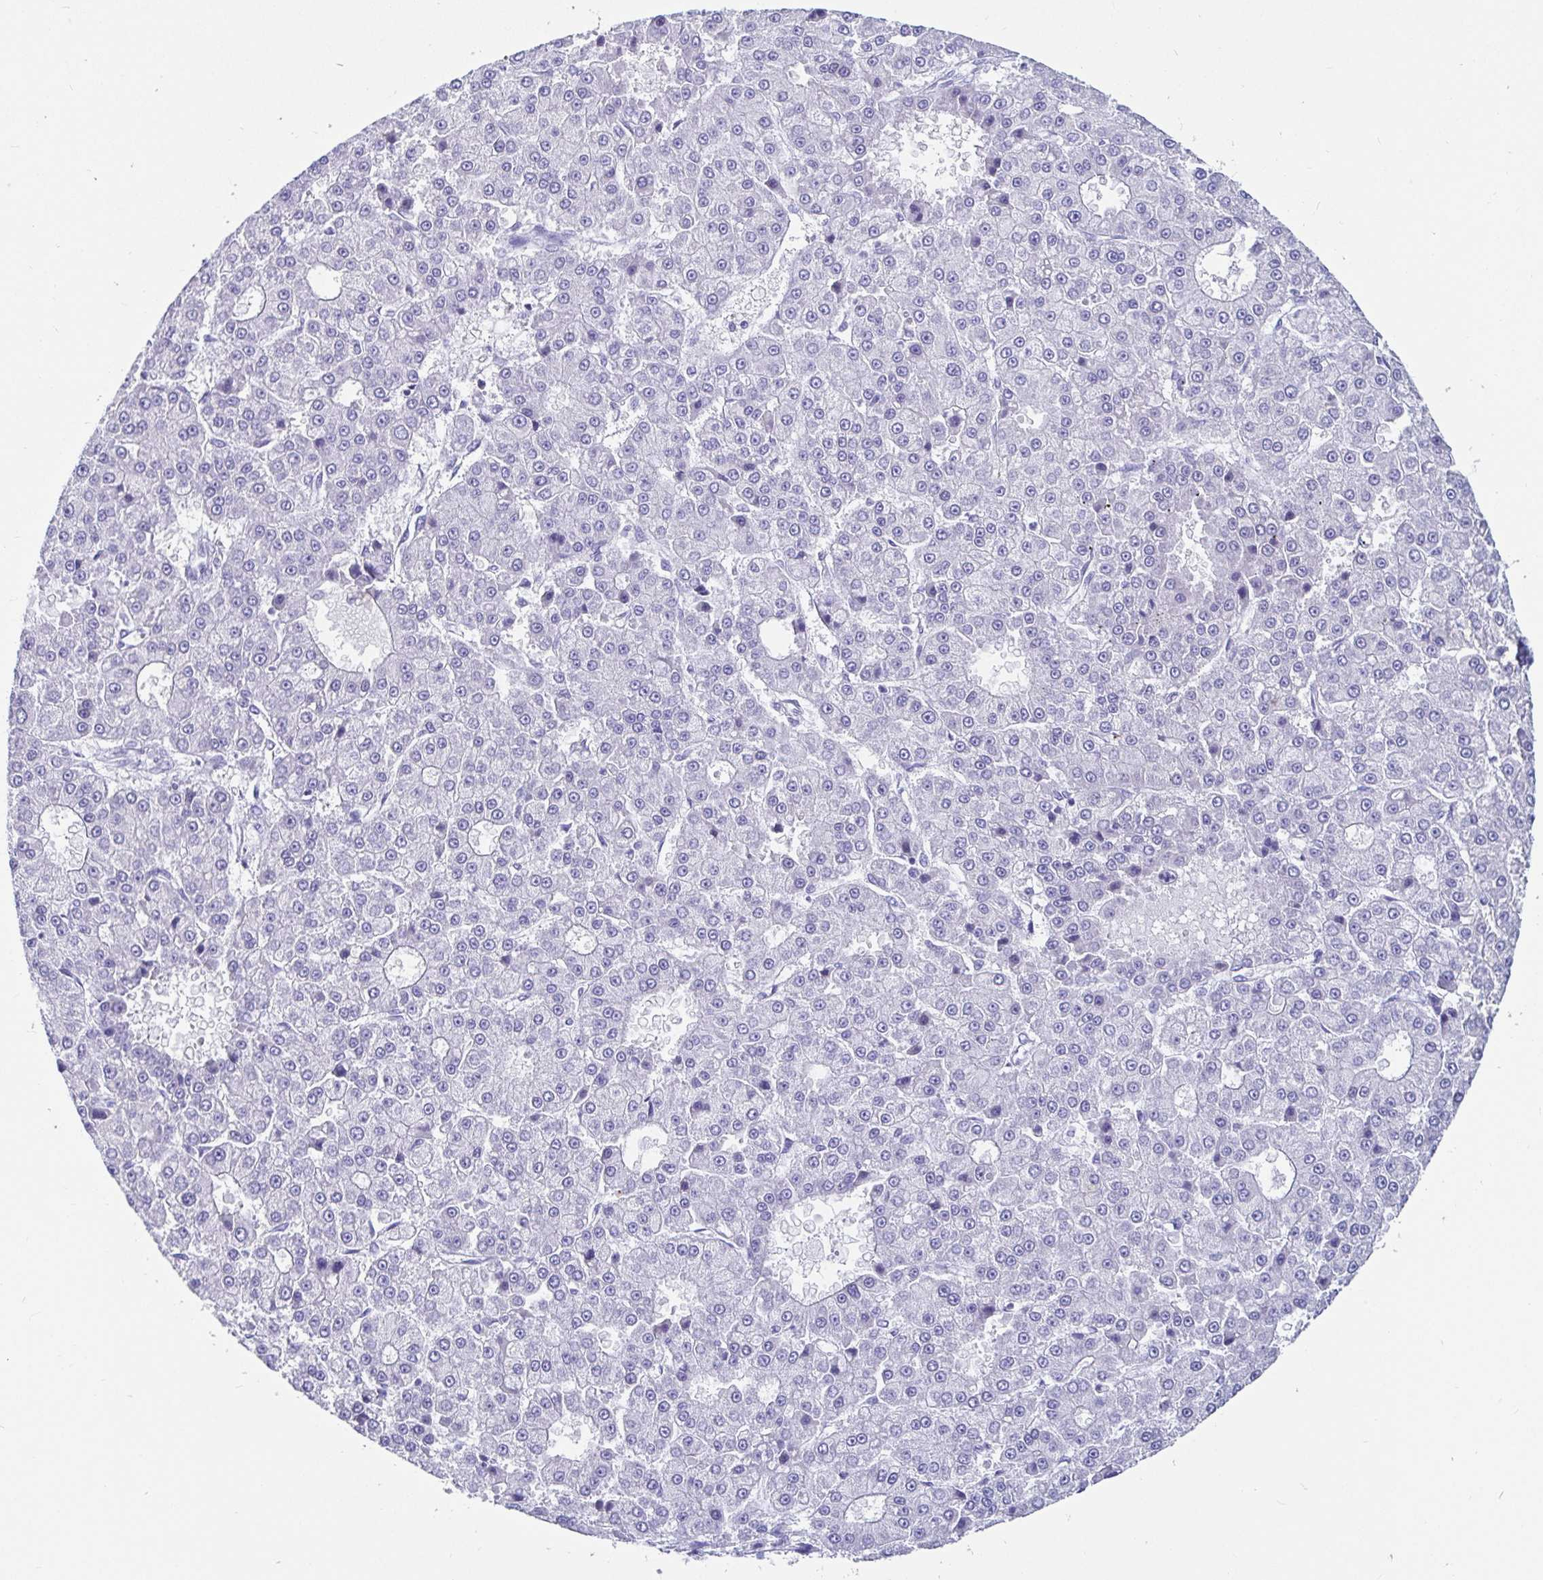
{"staining": {"intensity": "negative", "quantity": "none", "location": "none"}, "tissue": "liver cancer", "cell_type": "Tumor cells", "image_type": "cancer", "snomed": [{"axis": "morphology", "description": "Carcinoma, Hepatocellular, NOS"}, {"axis": "topography", "description": "Liver"}], "caption": "High magnification brightfield microscopy of liver cancer stained with DAB (brown) and counterstained with hematoxylin (blue): tumor cells show no significant positivity.", "gene": "ZPBP2", "patient": {"sex": "male", "age": 70}}